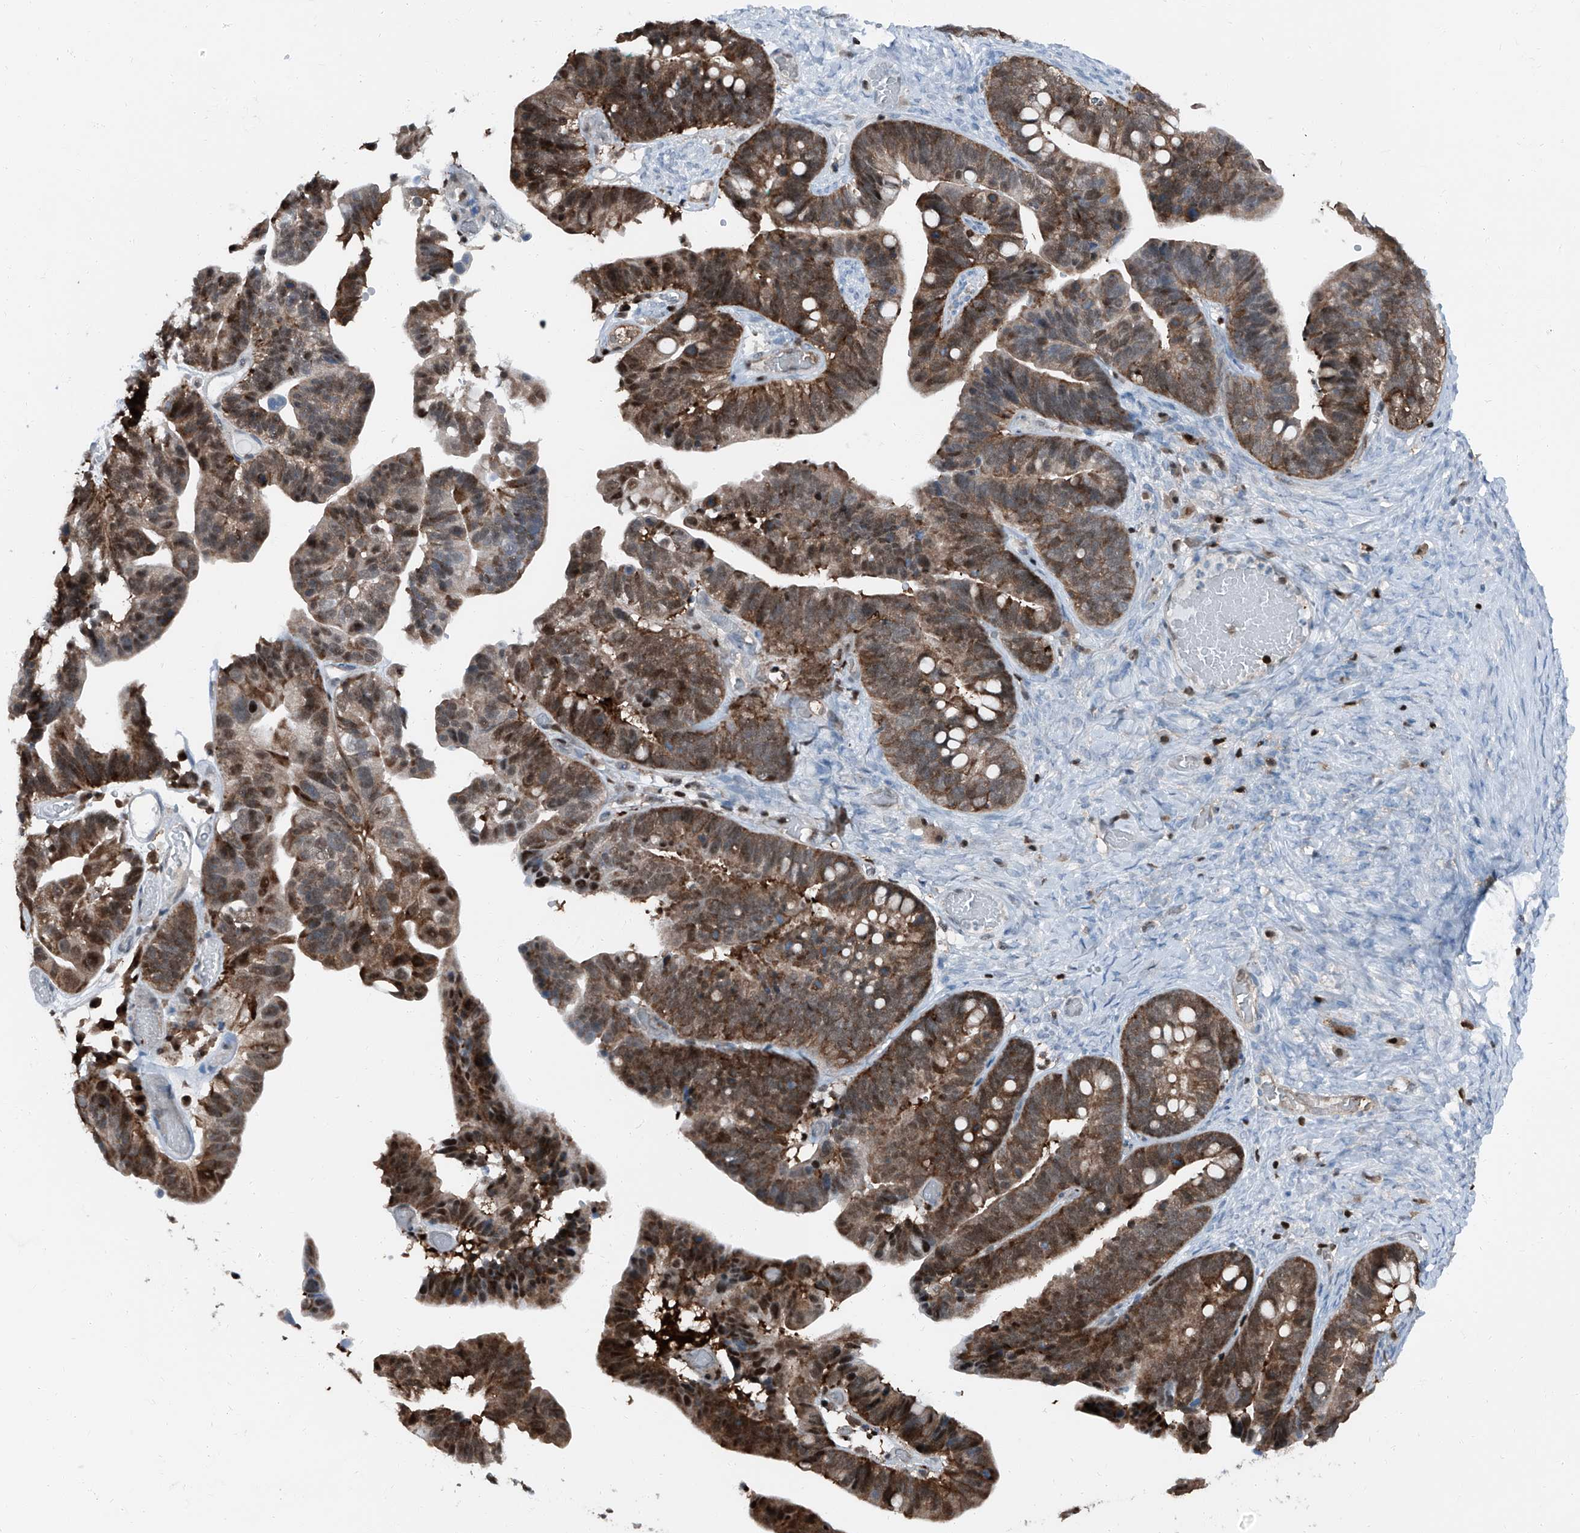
{"staining": {"intensity": "moderate", "quantity": ">75%", "location": "cytoplasmic/membranous,nuclear"}, "tissue": "ovarian cancer", "cell_type": "Tumor cells", "image_type": "cancer", "snomed": [{"axis": "morphology", "description": "Cystadenocarcinoma, serous, NOS"}, {"axis": "topography", "description": "Ovary"}], "caption": "Tumor cells reveal moderate cytoplasmic/membranous and nuclear positivity in about >75% of cells in ovarian cancer.", "gene": "PSMB10", "patient": {"sex": "female", "age": 56}}